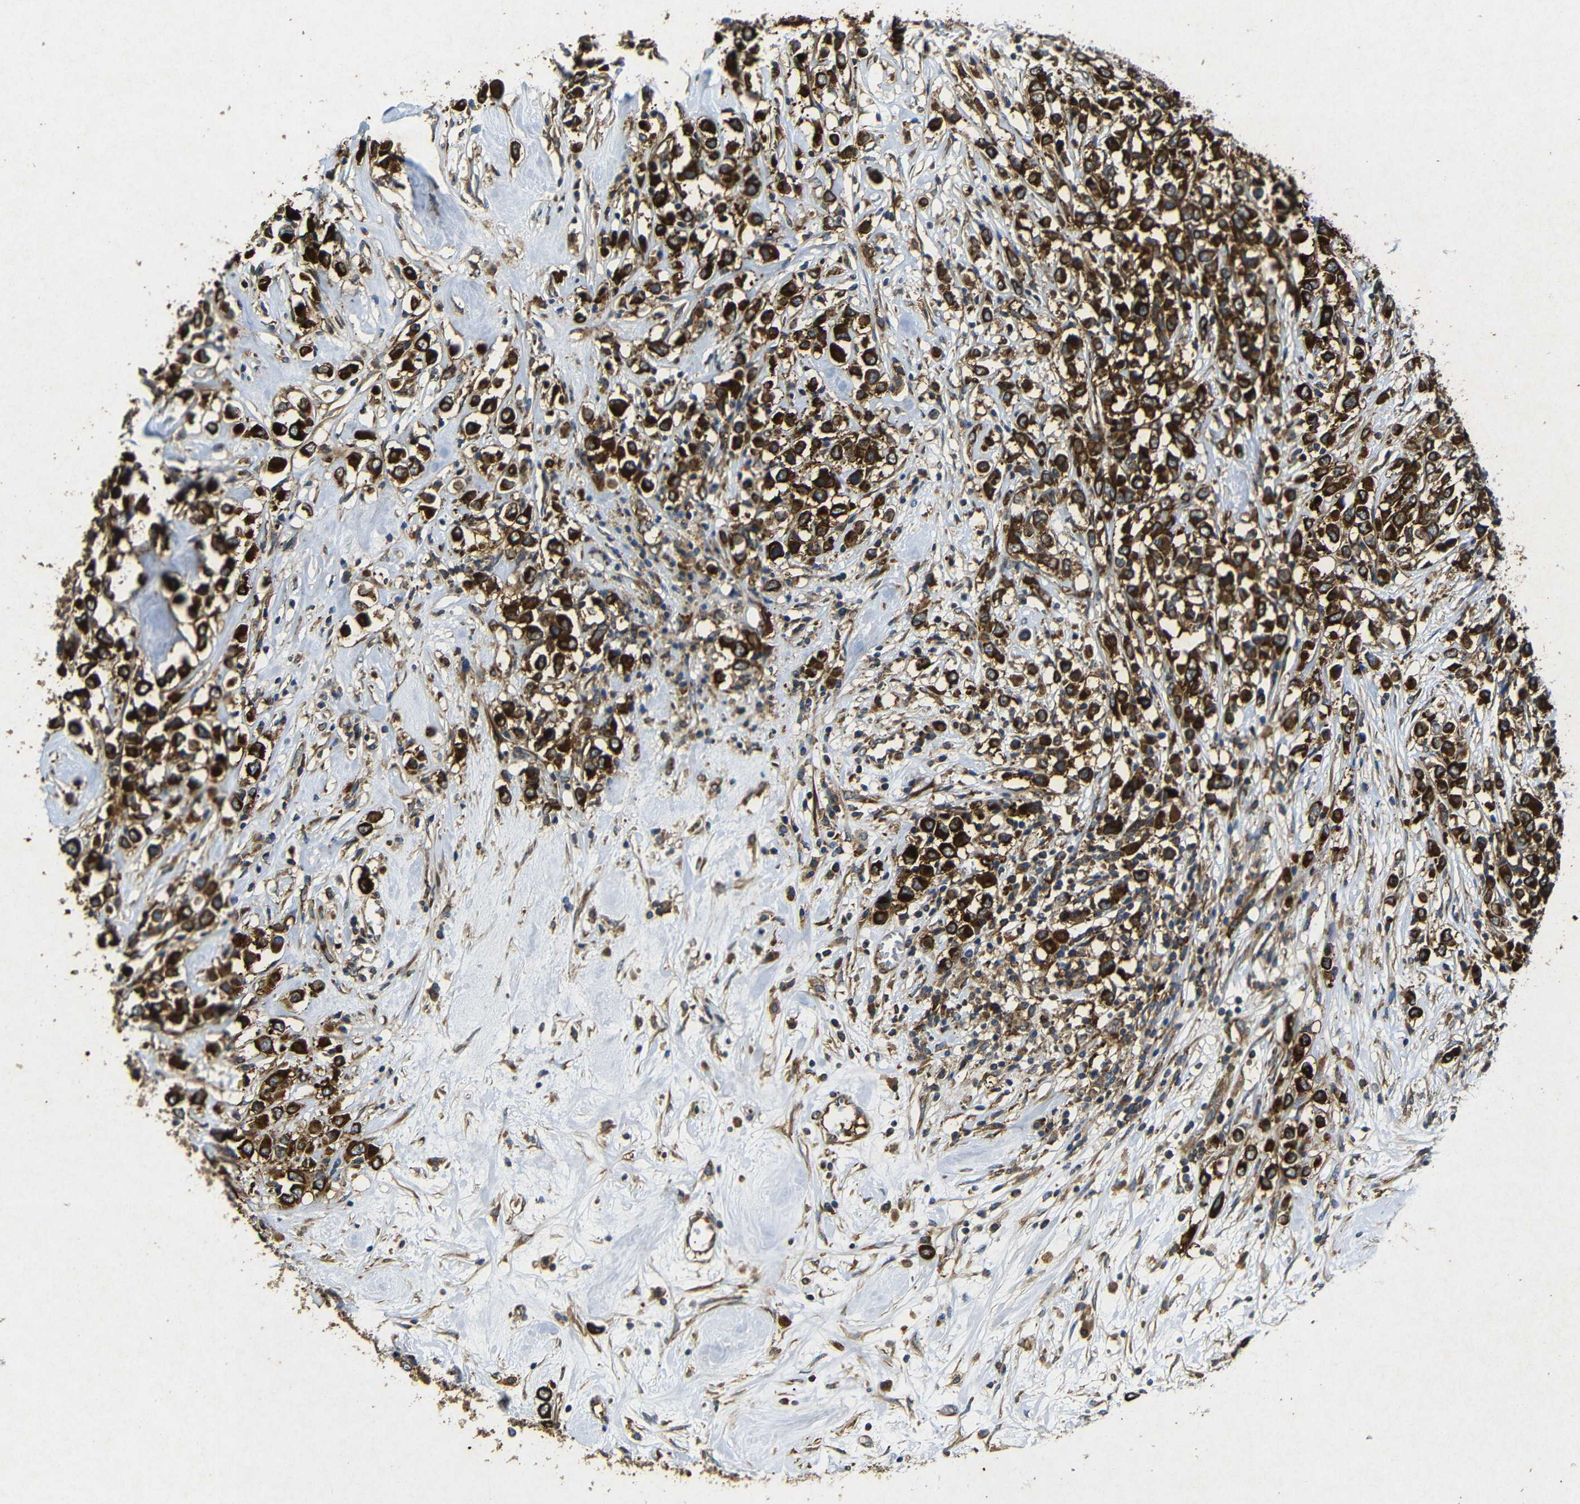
{"staining": {"intensity": "strong", "quantity": ">75%", "location": "cytoplasmic/membranous"}, "tissue": "breast cancer", "cell_type": "Tumor cells", "image_type": "cancer", "snomed": [{"axis": "morphology", "description": "Duct carcinoma"}, {"axis": "topography", "description": "Breast"}], "caption": "Immunohistochemical staining of breast infiltrating ductal carcinoma displays high levels of strong cytoplasmic/membranous protein positivity in about >75% of tumor cells.", "gene": "BTF3", "patient": {"sex": "female", "age": 61}}